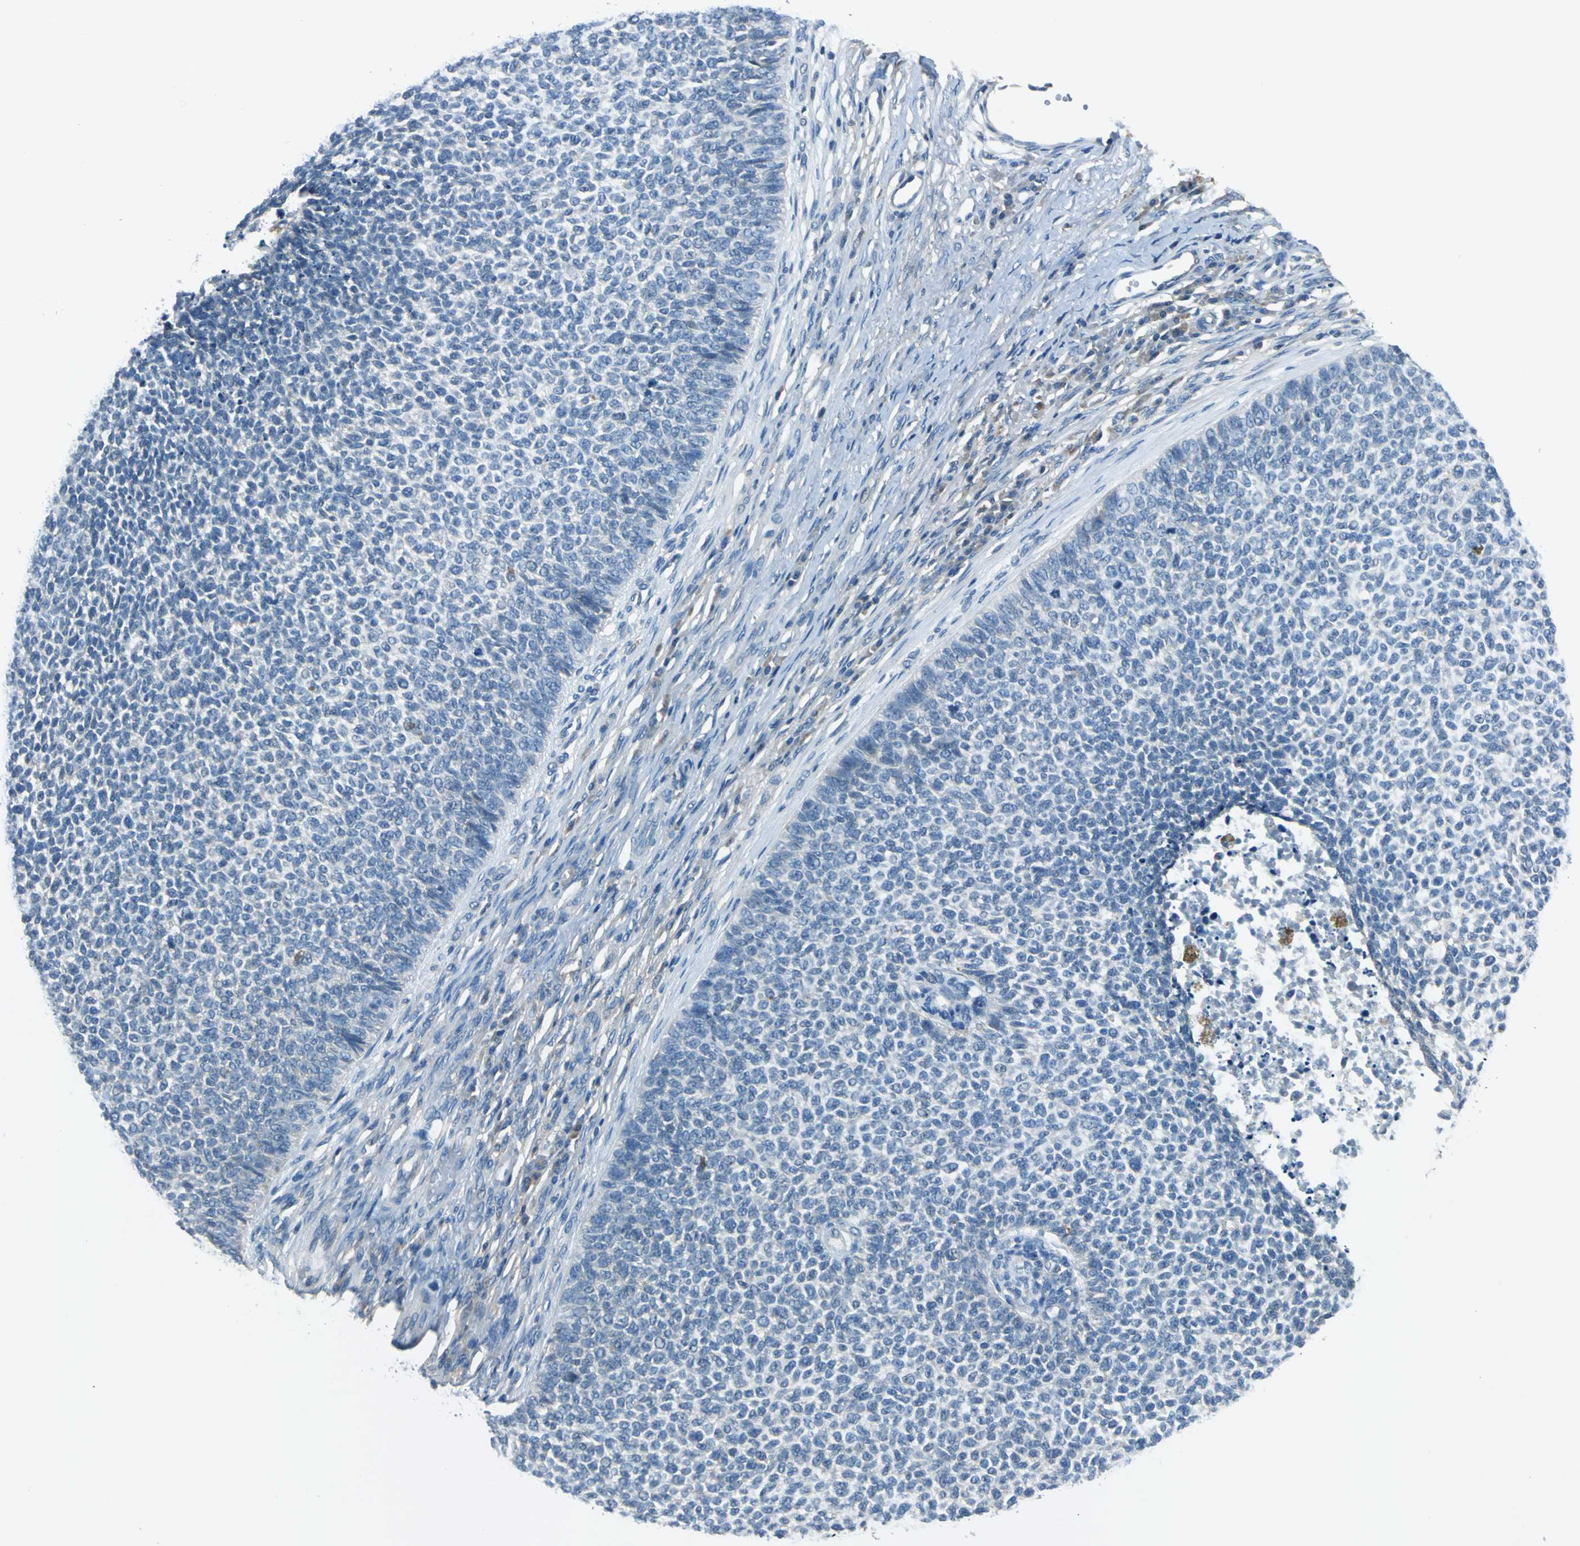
{"staining": {"intensity": "negative", "quantity": "none", "location": "none"}, "tissue": "skin cancer", "cell_type": "Tumor cells", "image_type": "cancer", "snomed": [{"axis": "morphology", "description": "Basal cell carcinoma"}, {"axis": "topography", "description": "Skin"}], "caption": "Tumor cells show no significant positivity in skin cancer (basal cell carcinoma).", "gene": "PRKCA", "patient": {"sex": "female", "age": 84}}